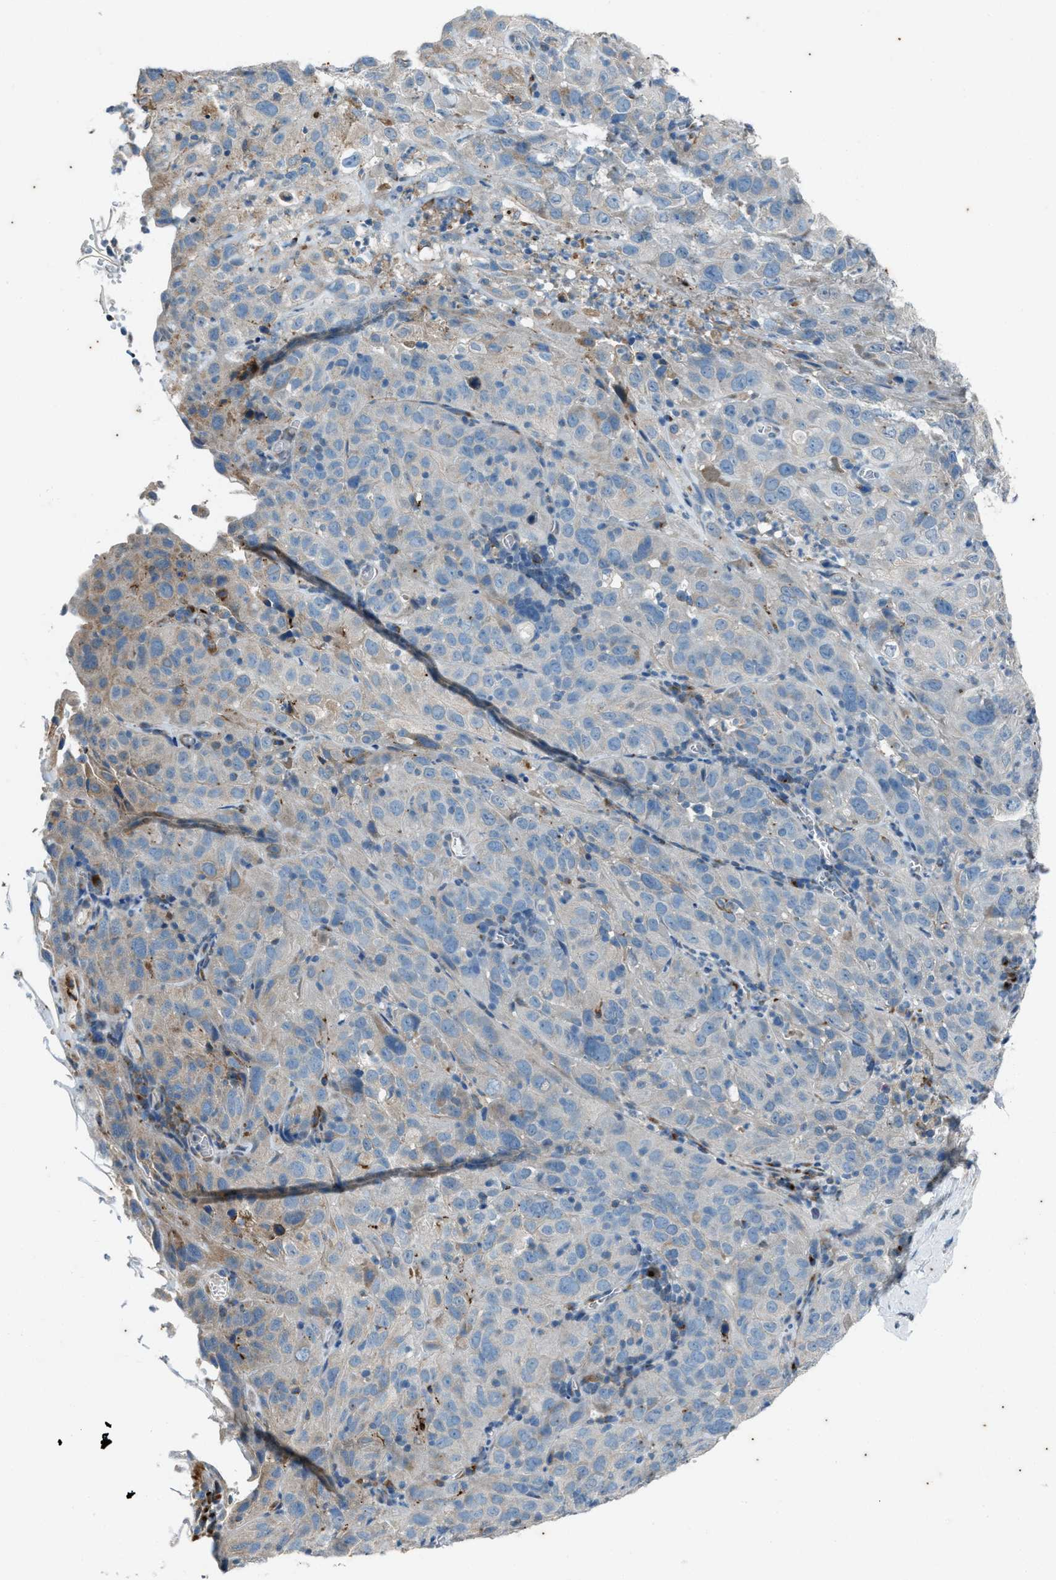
{"staining": {"intensity": "negative", "quantity": "none", "location": "none"}, "tissue": "cervical cancer", "cell_type": "Tumor cells", "image_type": "cancer", "snomed": [{"axis": "morphology", "description": "Squamous cell carcinoma, NOS"}, {"axis": "topography", "description": "Cervix"}], "caption": "This is an immunohistochemistry micrograph of human cervical squamous cell carcinoma. There is no positivity in tumor cells.", "gene": "CHPF2", "patient": {"sex": "female", "age": 32}}